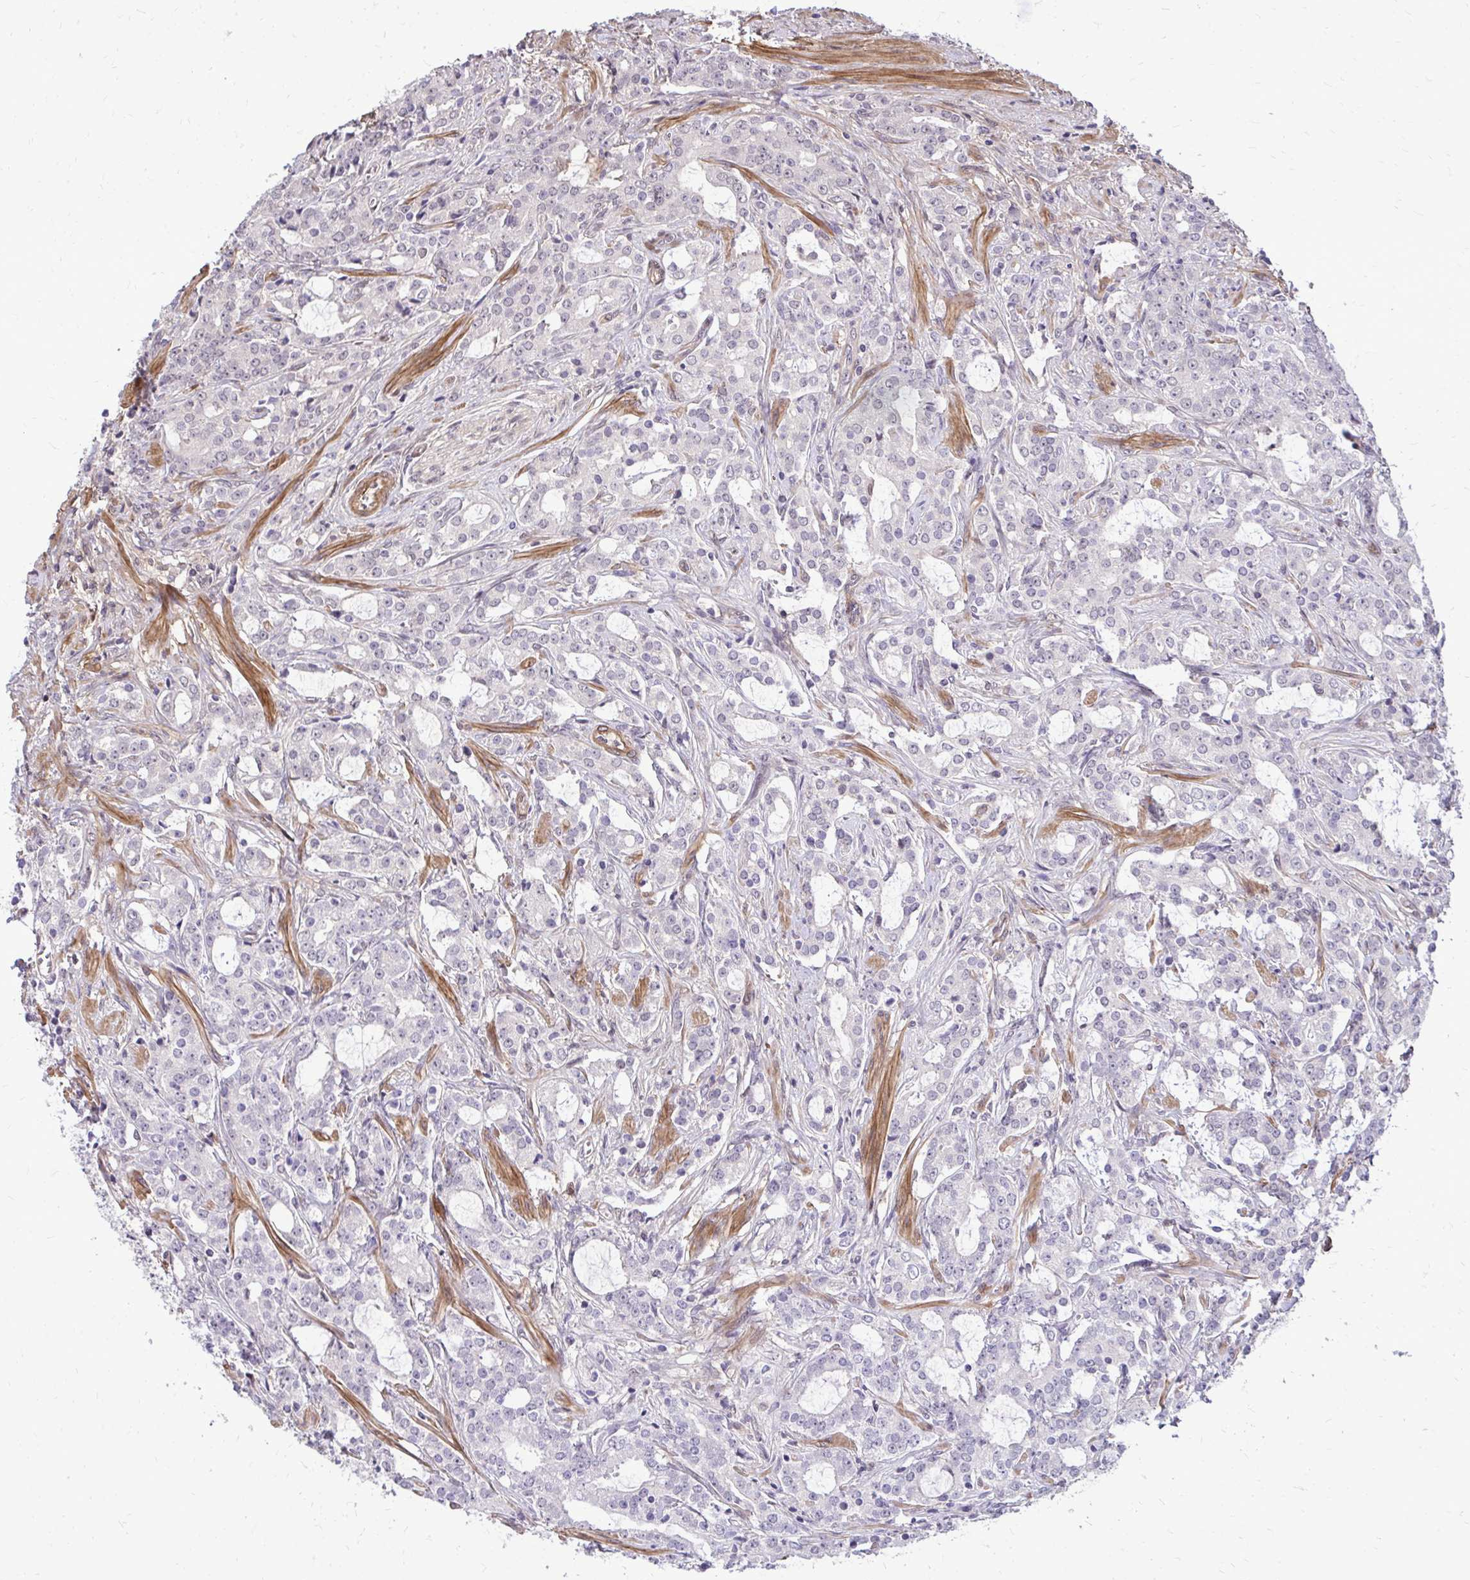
{"staining": {"intensity": "negative", "quantity": "none", "location": "none"}, "tissue": "prostate cancer", "cell_type": "Tumor cells", "image_type": "cancer", "snomed": [{"axis": "morphology", "description": "Adenocarcinoma, Medium grade"}, {"axis": "topography", "description": "Prostate"}], "caption": "Tumor cells are negative for brown protein staining in prostate cancer (medium-grade adenocarcinoma).", "gene": "TRIP6", "patient": {"sex": "male", "age": 57}}